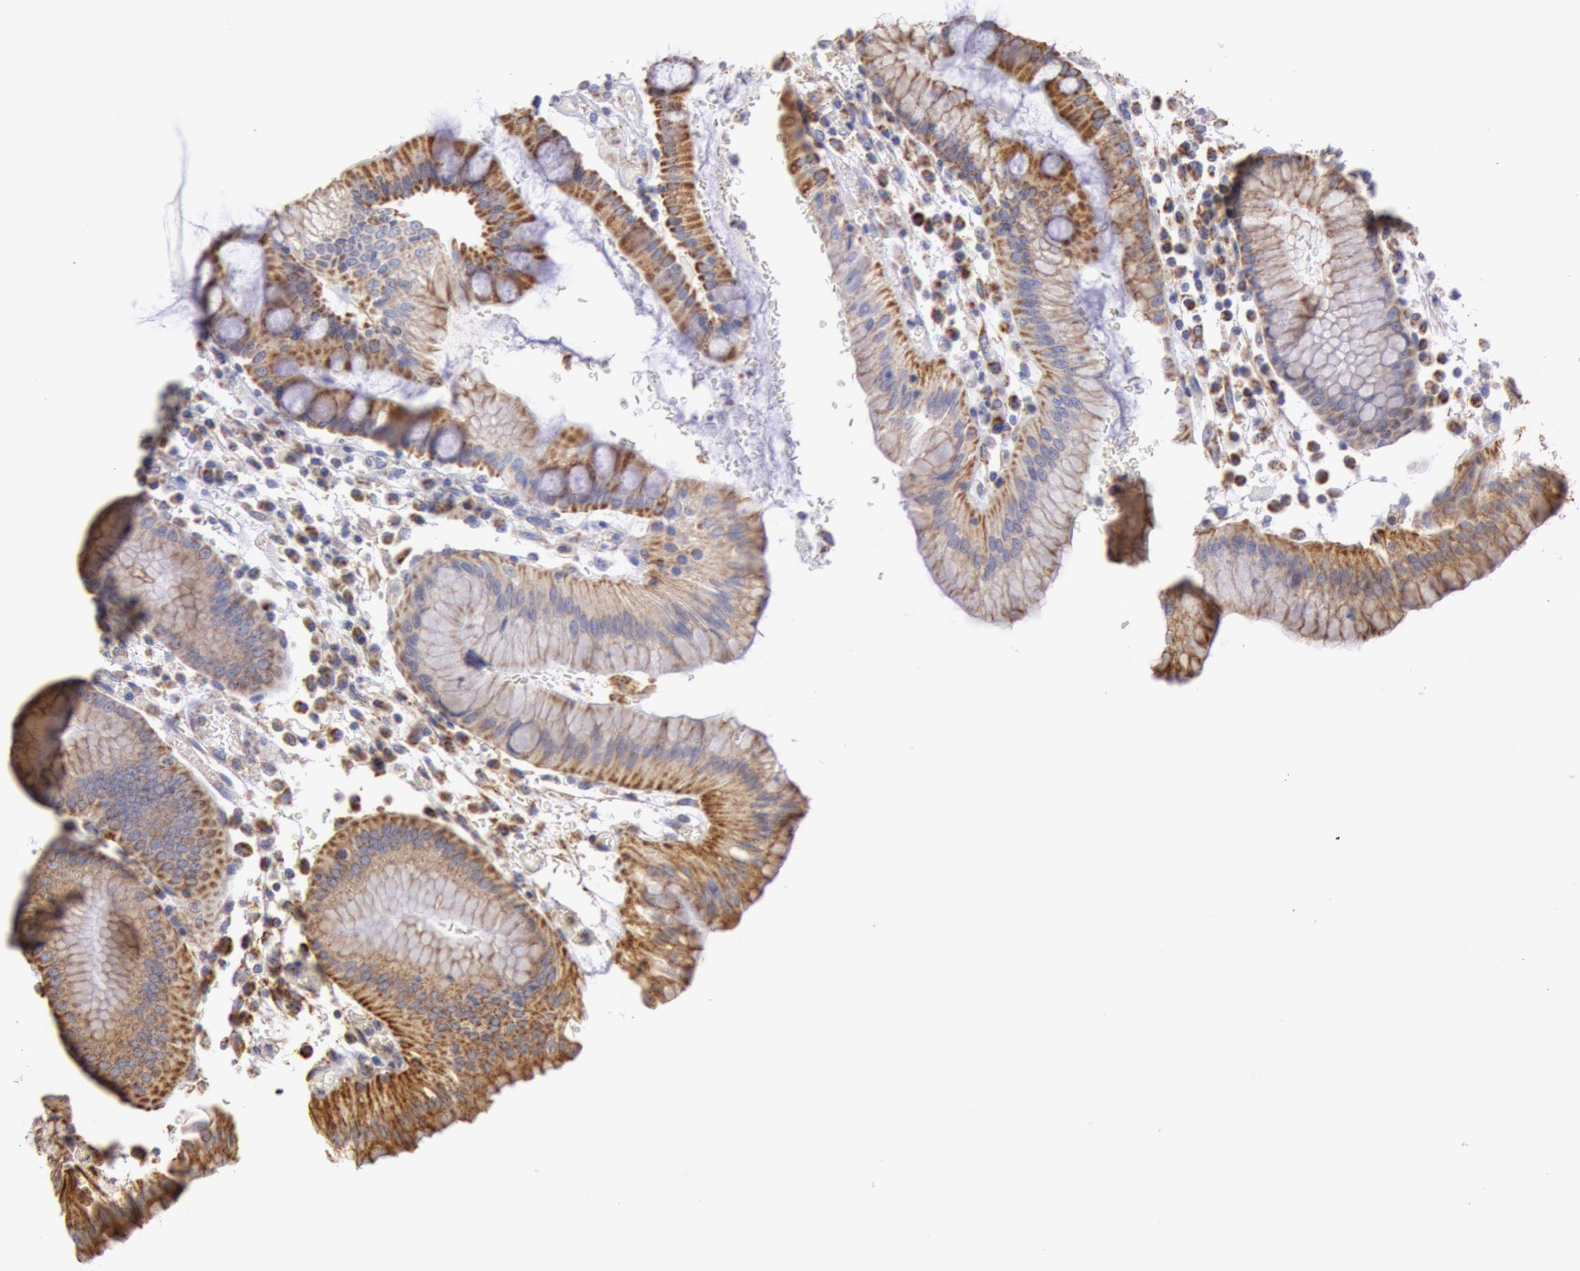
{"staining": {"intensity": "strong", "quantity": ">75%", "location": "cytoplasmic/membranous"}, "tissue": "stomach", "cell_type": "Glandular cells", "image_type": "normal", "snomed": [{"axis": "morphology", "description": "Normal tissue, NOS"}, {"axis": "topography", "description": "Stomach, lower"}], "caption": "Stomach stained for a protein (brown) reveals strong cytoplasmic/membranous positive positivity in approximately >75% of glandular cells.", "gene": "CYC1", "patient": {"sex": "female", "age": 73}}